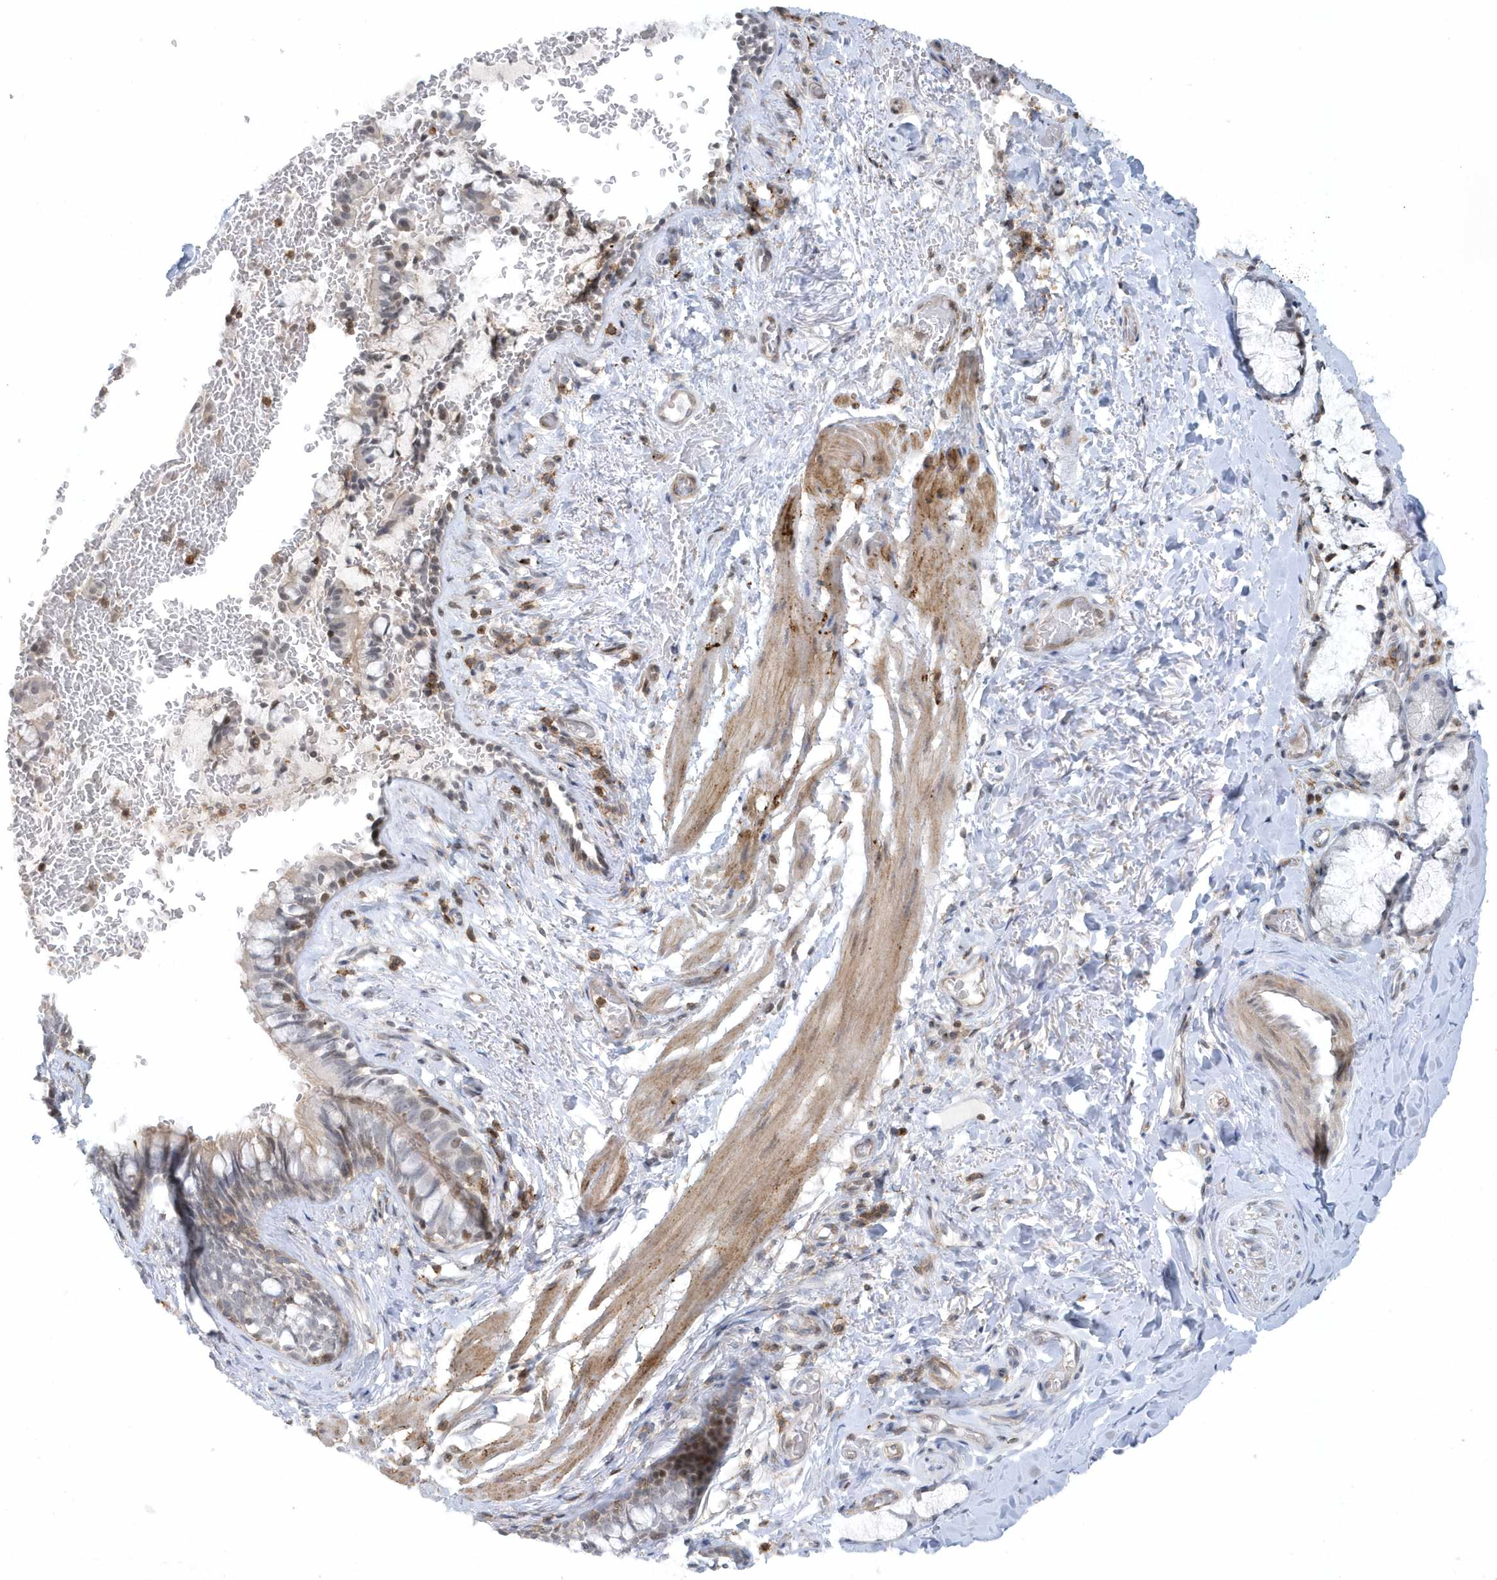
{"staining": {"intensity": "moderate", "quantity": "<25%", "location": "cytoplasmic/membranous,nuclear"}, "tissue": "bronchus", "cell_type": "Respiratory epithelial cells", "image_type": "normal", "snomed": [{"axis": "morphology", "description": "Normal tissue, NOS"}, {"axis": "topography", "description": "Cartilage tissue"}, {"axis": "topography", "description": "Bronchus"}], "caption": "Respiratory epithelial cells demonstrate low levels of moderate cytoplasmic/membranous,nuclear positivity in about <25% of cells in normal bronchus.", "gene": "CACNB2", "patient": {"sex": "female", "age": 36}}